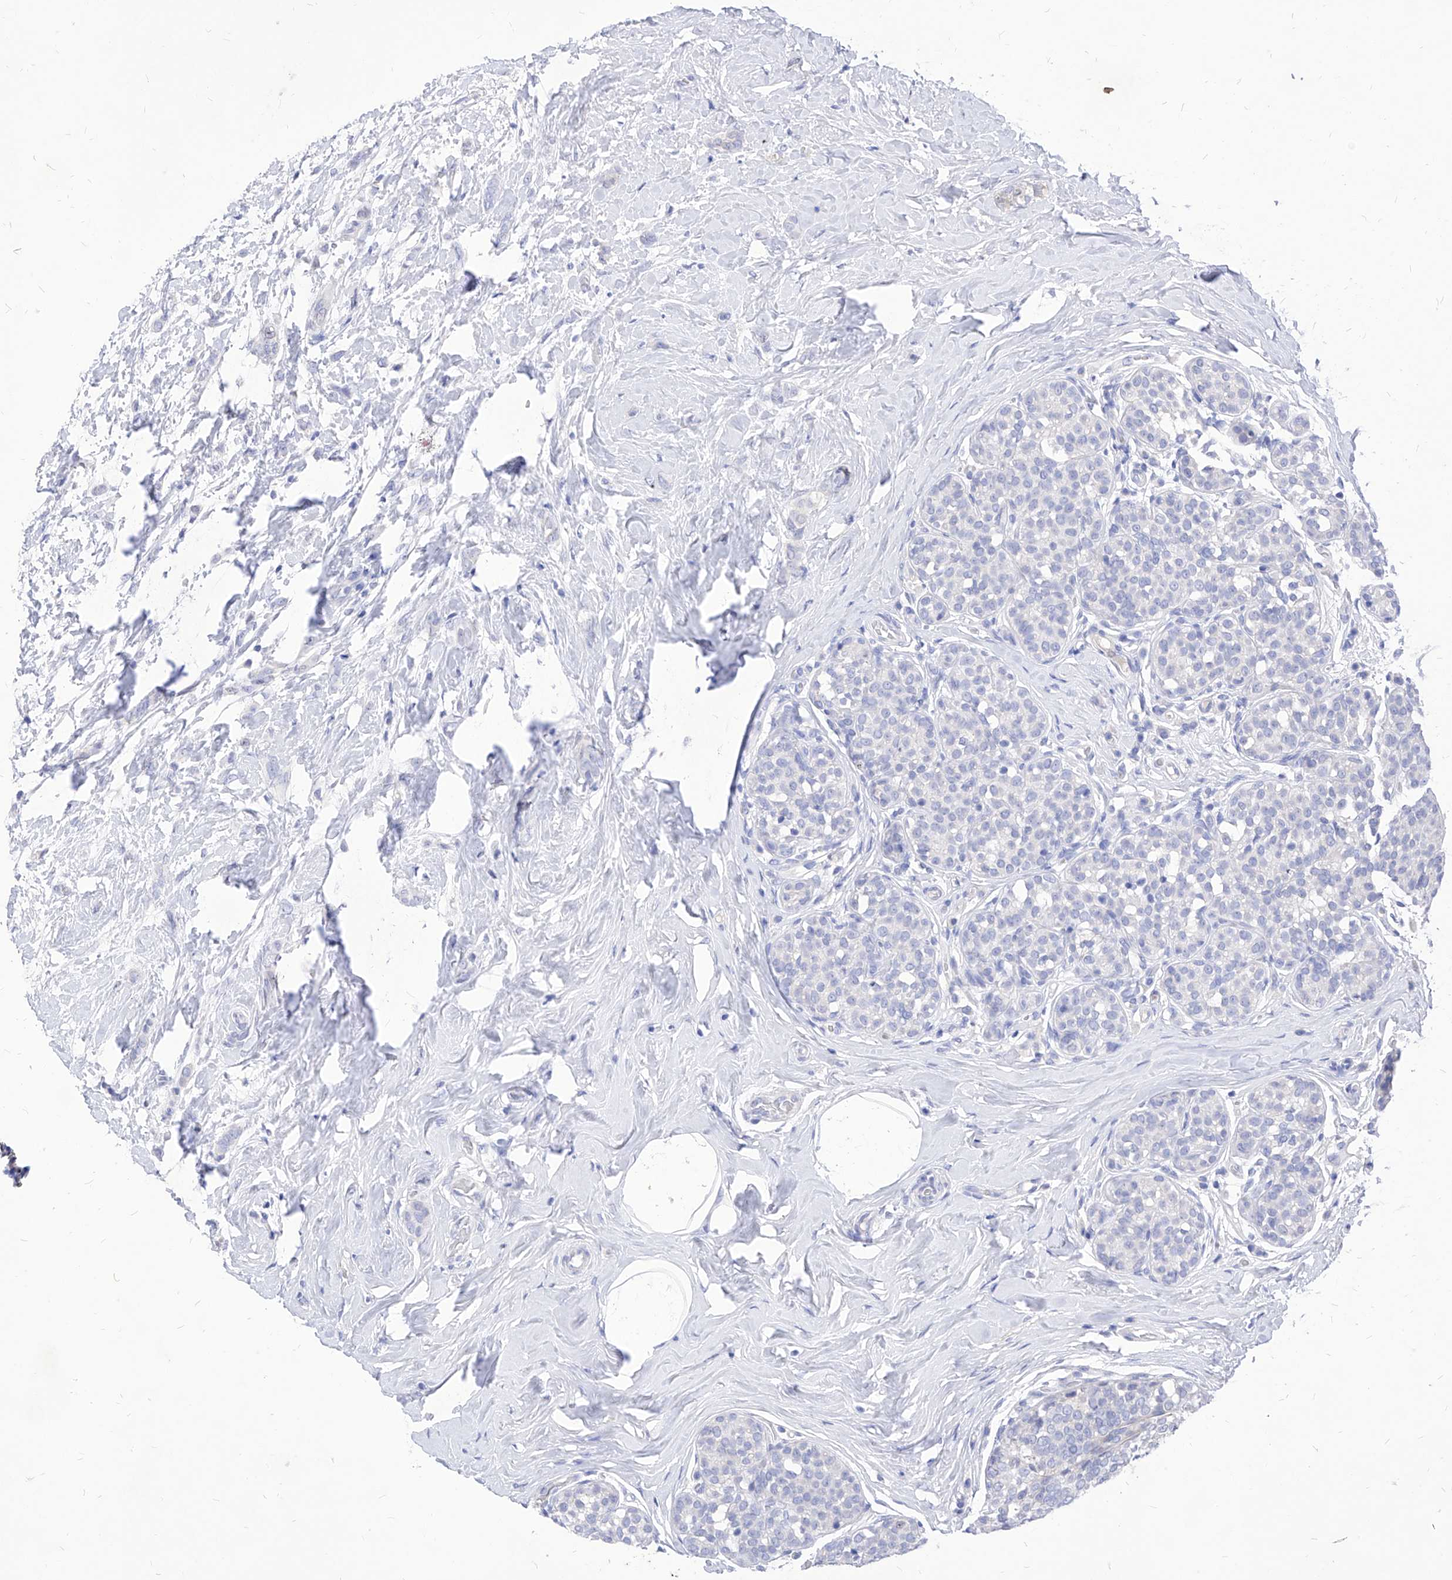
{"staining": {"intensity": "negative", "quantity": "none", "location": "none"}, "tissue": "breast cancer", "cell_type": "Tumor cells", "image_type": "cancer", "snomed": [{"axis": "morphology", "description": "Lobular carcinoma, in situ"}, {"axis": "morphology", "description": "Lobular carcinoma"}, {"axis": "topography", "description": "Breast"}], "caption": "Tumor cells show no significant positivity in breast cancer (lobular carcinoma).", "gene": "VAX1", "patient": {"sex": "female", "age": 41}}